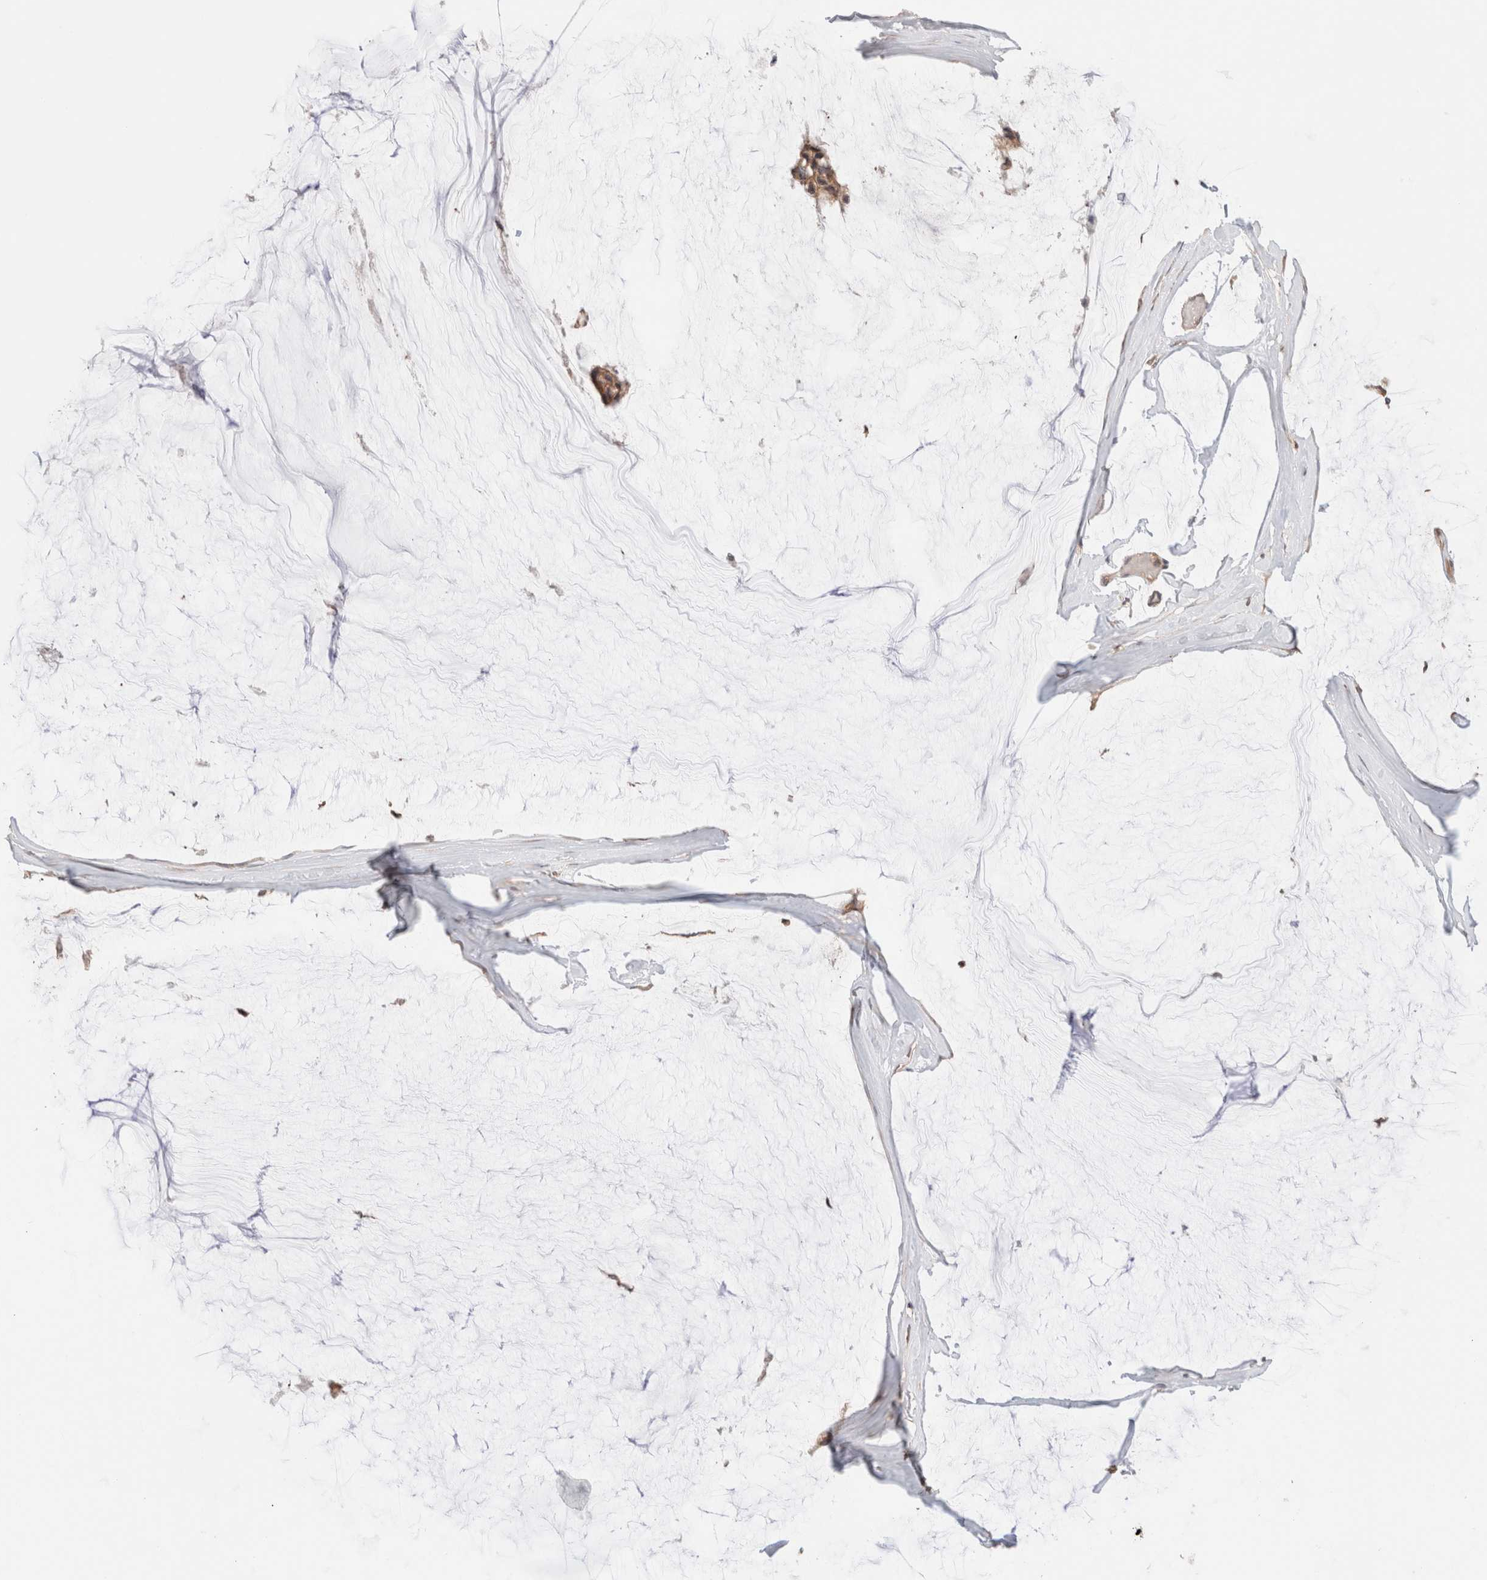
{"staining": {"intensity": "moderate", "quantity": ">75%", "location": "cytoplasmic/membranous"}, "tissue": "ovarian cancer", "cell_type": "Tumor cells", "image_type": "cancer", "snomed": [{"axis": "morphology", "description": "Cystadenocarcinoma, mucinous, NOS"}, {"axis": "topography", "description": "Ovary"}], "caption": "Immunohistochemistry (IHC) staining of ovarian cancer (mucinous cystadenocarcinoma), which displays medium levels of moderate cytoplasmic/membranous expression in about >75% of tumor cells indicating moderate cytoplasmic/membranous protein expression. The staining was performed using DAB (brown) for protein detection and nuclei were counterstained in hematoxylin (blue).", "gene": "SIKE1", "patient": {"sex": "female", "age": 39}}